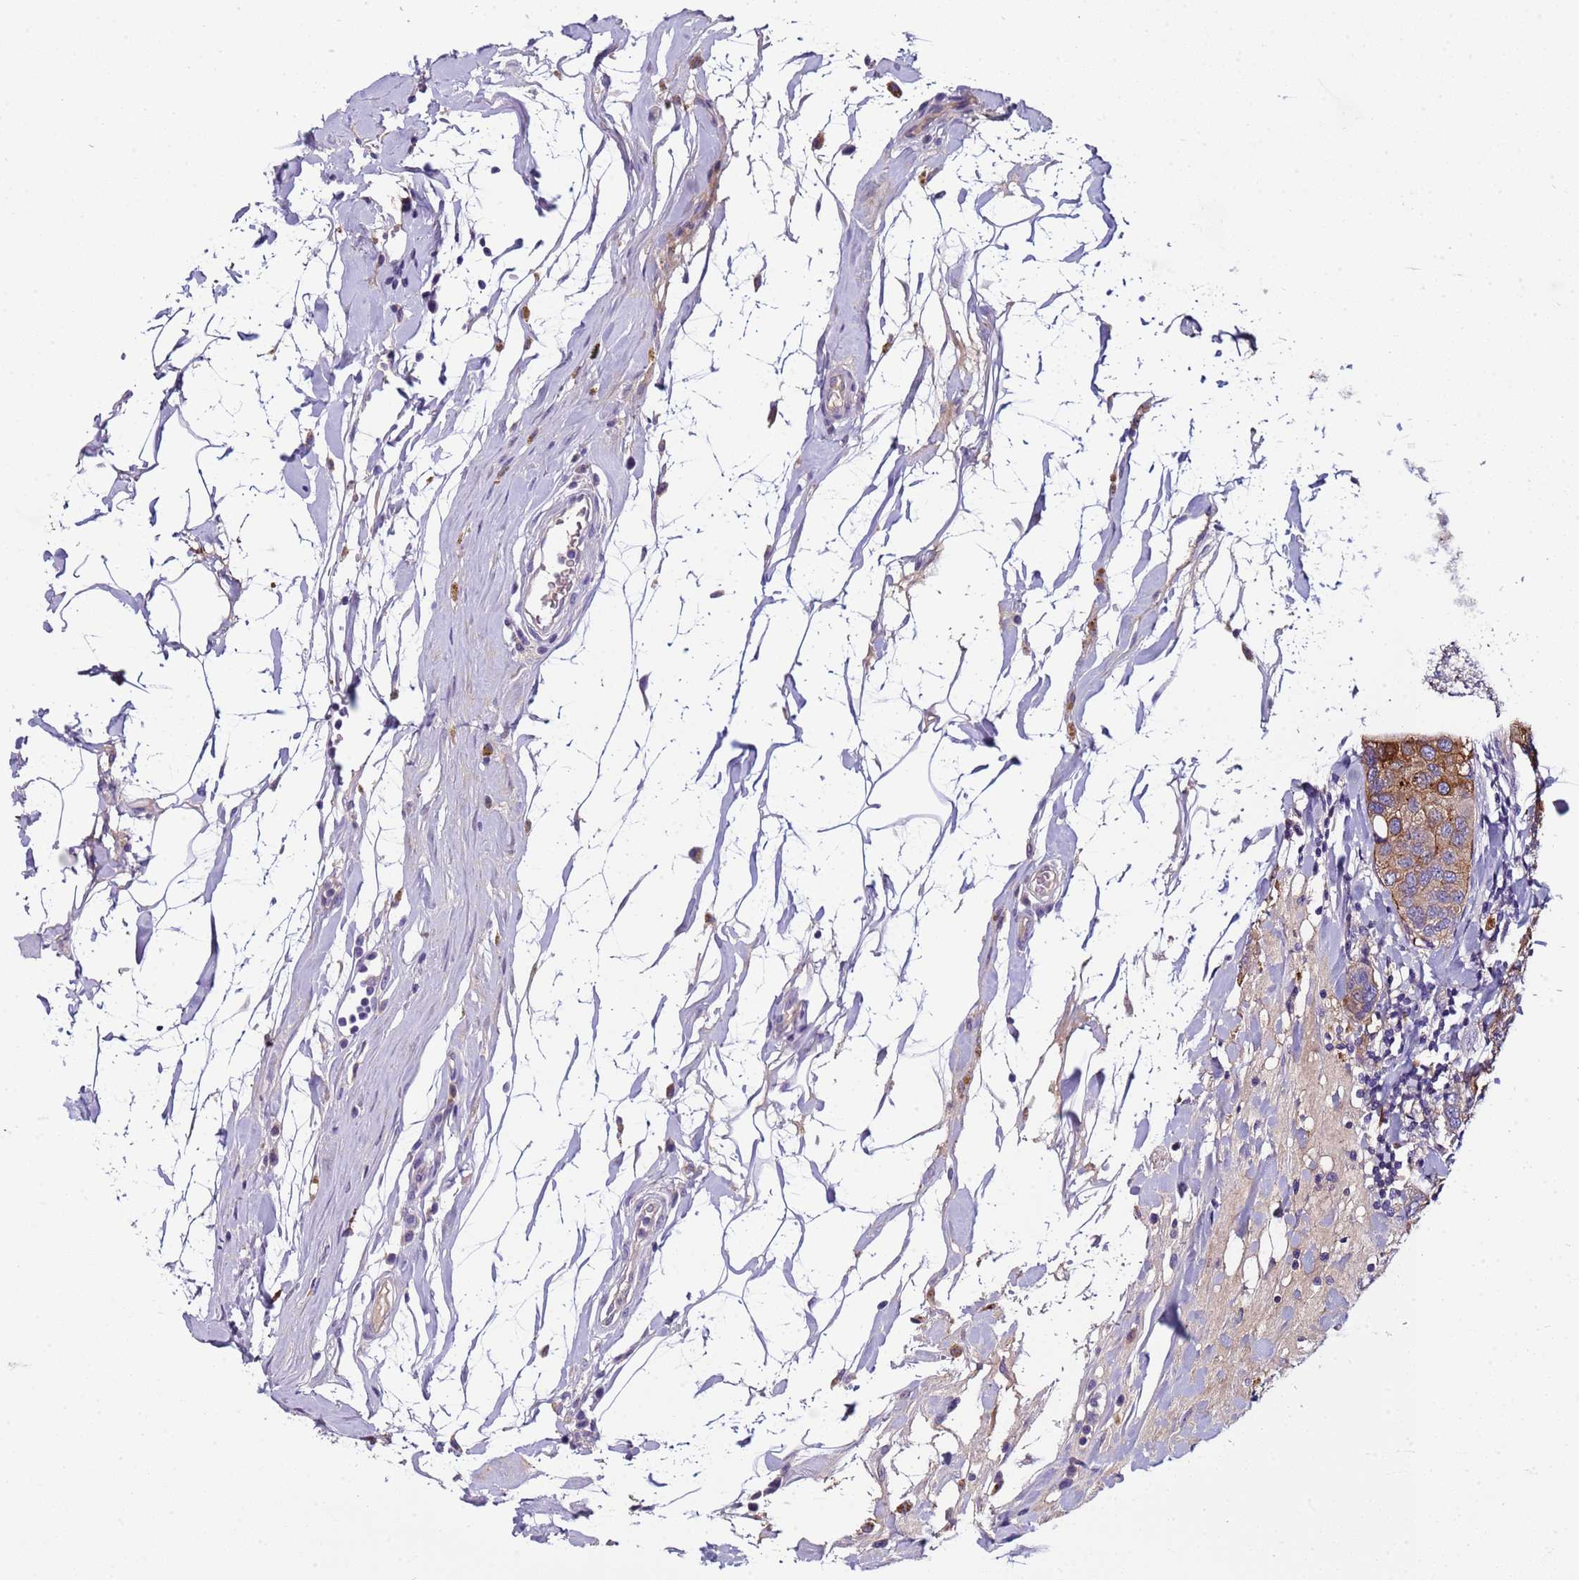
{"staining": {"intensity": "moderate", "quantity": "25%-75%", "location": "cytoplasmic/membranous"}, "tissue": "breast cancer", "cell_type": "Tumor cells", "image_type": "cancer", "snomed": [{"axis": "morphology", "description": "Duct carcinoma"}, {"axis": "topography", "description": "Breast"}], "caption": "Protein expression by IHC shows moderate cytoplasmic/membranous positivity in approximately 25%-75% of tumor cells in breast intraductal carcinoma. (DAB IHC with brightfield microscopy, high magnification).", "gene": "TRIM51", "patient": {"sex": "female", "age": 55}}